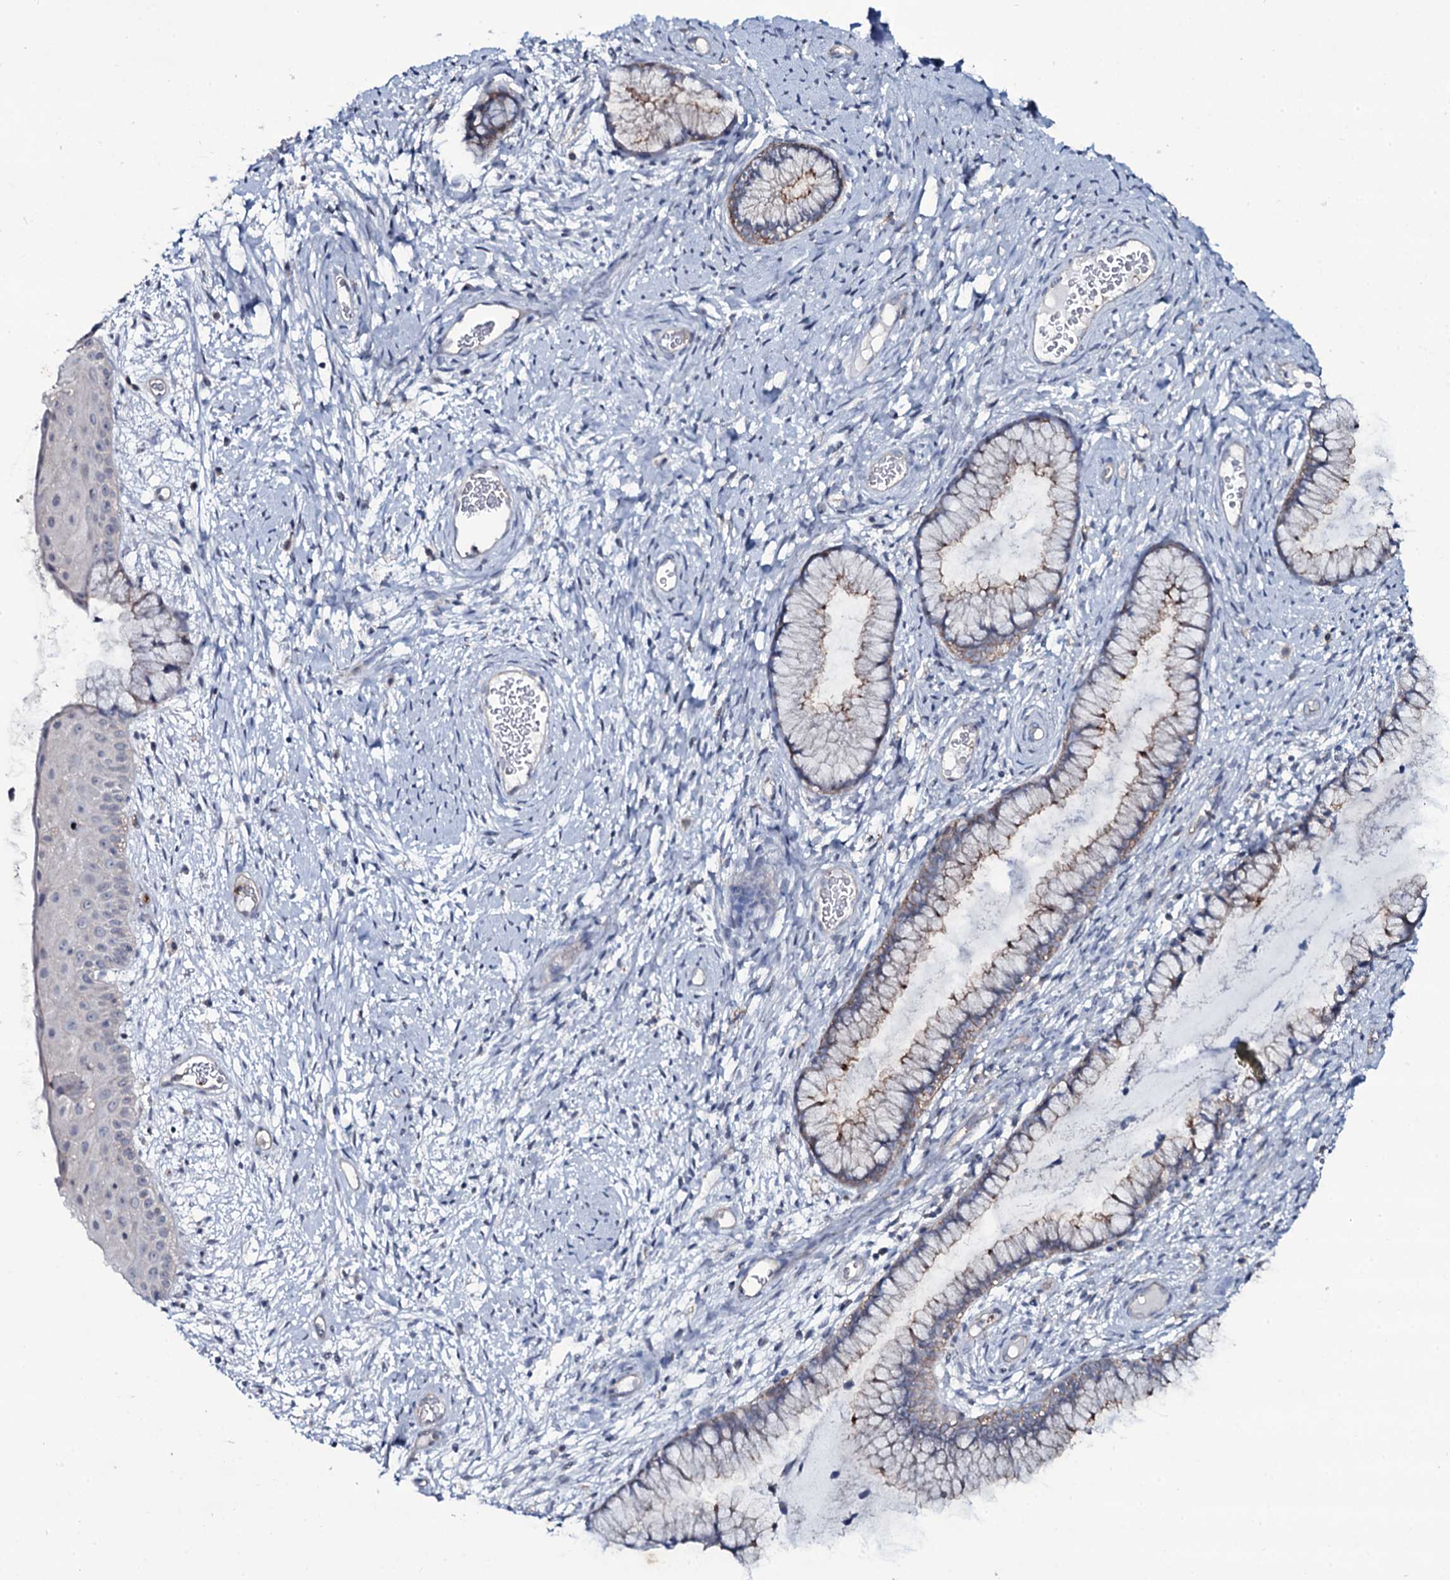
{"staining": {"intensity": "weak", "quantity": "<25%", "location": "cytoplasmic/membranous"}, "tissue": "cervix", "cell_type": "Glandular cells", "image_type": "normal", "snomed": [{"axis": "morphology", "description": "Normal tissue, NOS"}, {"axis": "topography", "description": "Cervix"}], "caption": "This is an IHC histopathology image of normal human cervix. There is no staining in glandular cells.", "gene": "SNAP23", "patient": {"sex": "female", "age": 42}}